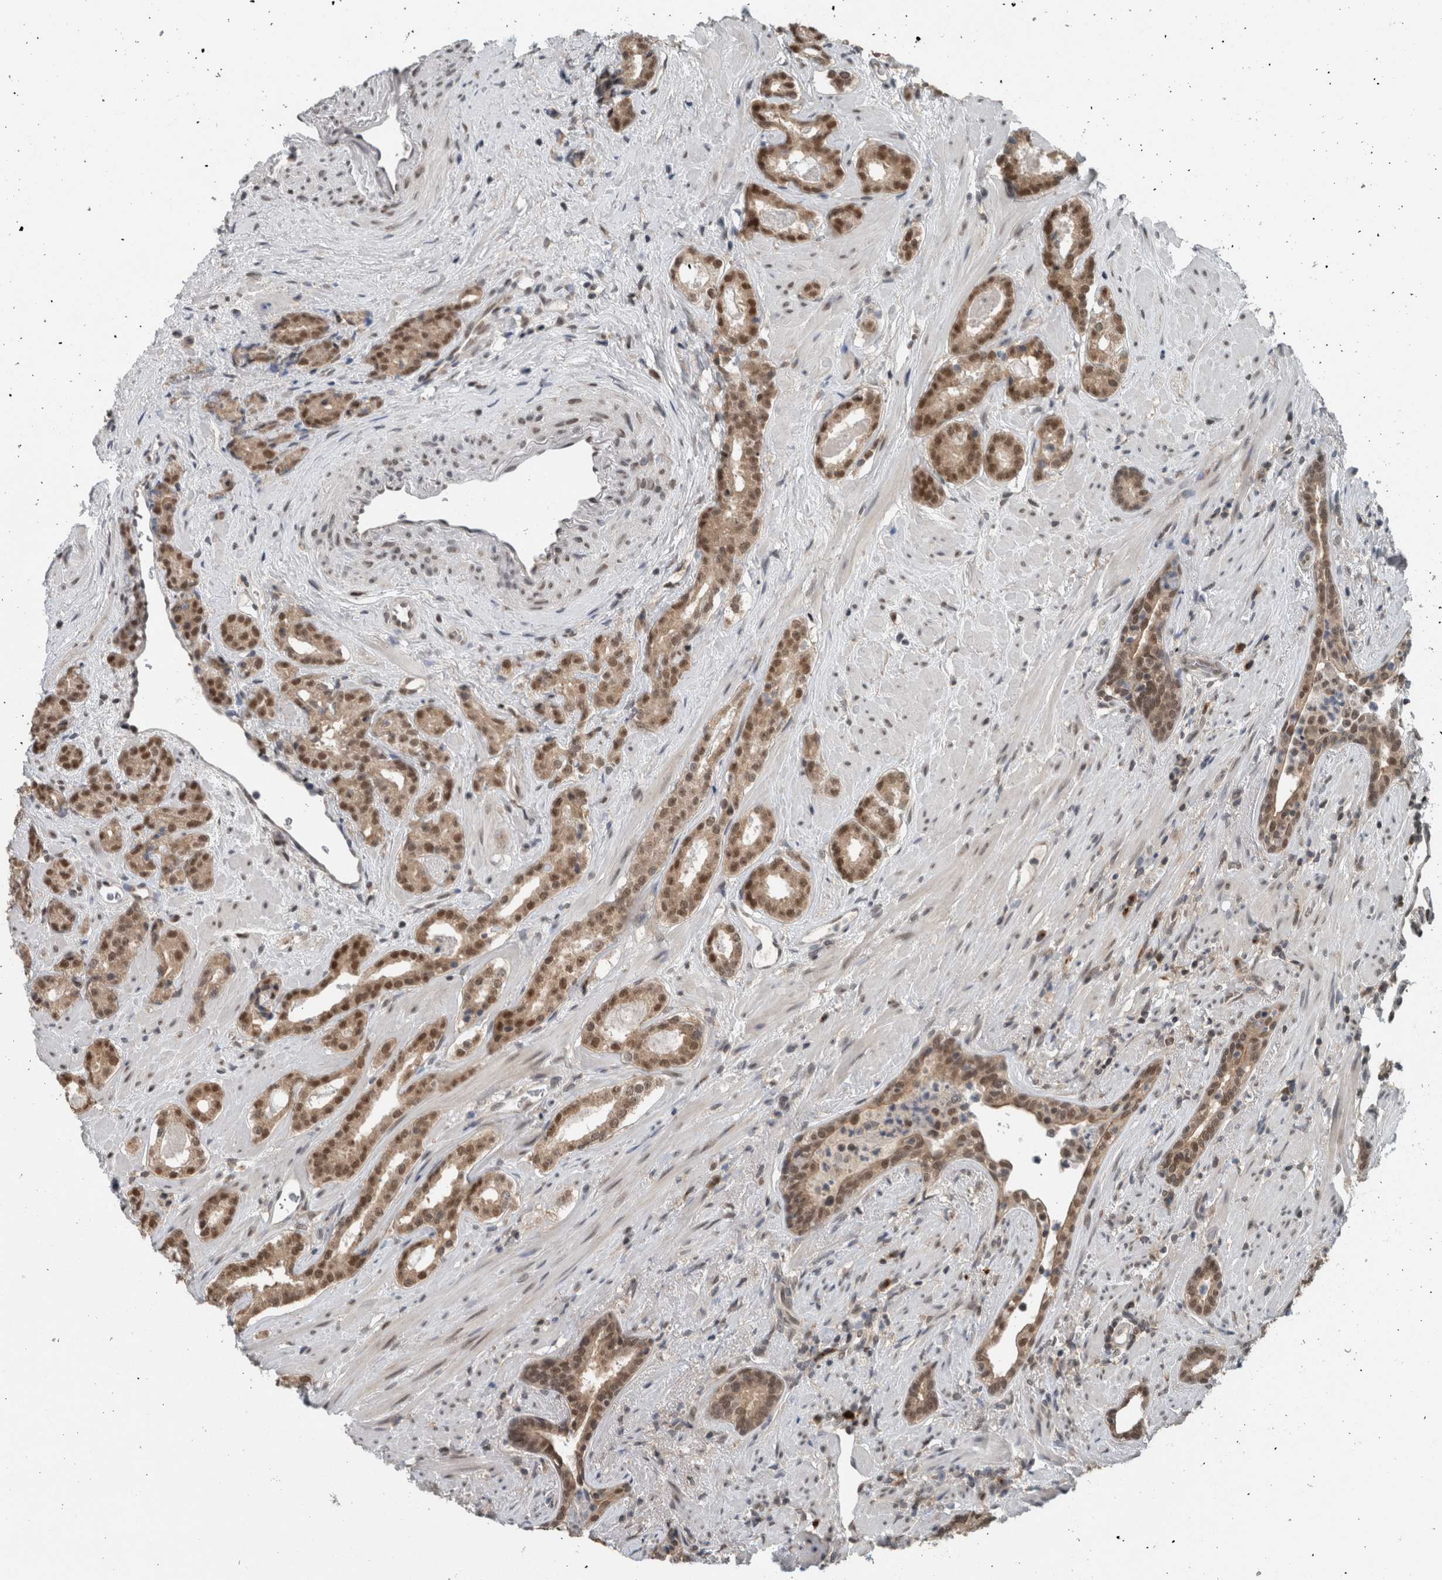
{"staining": {"intensity": "moderate", "quantity": ">75%", "location": "cytoplasmic/membranous,nuclear"}, "tissue": "prostate cancer", "cell_type": "Tumor cells", "image_type": "cancer", "snomed": [{"axis": "morphology", "description": "Adenocarcinoma, High grade"}, {"axis": "topography", "description": "Prostate"}], "caption": "Brown immunohistochemical staining in prostate adenocarcinoma (high-grade) demonstrates moderate cytoplasmic/membranous and nuclear expression in about >75% of tumor cells.", "gene": "SPAG7", "patient": {"sex": "male", "age": 71}}